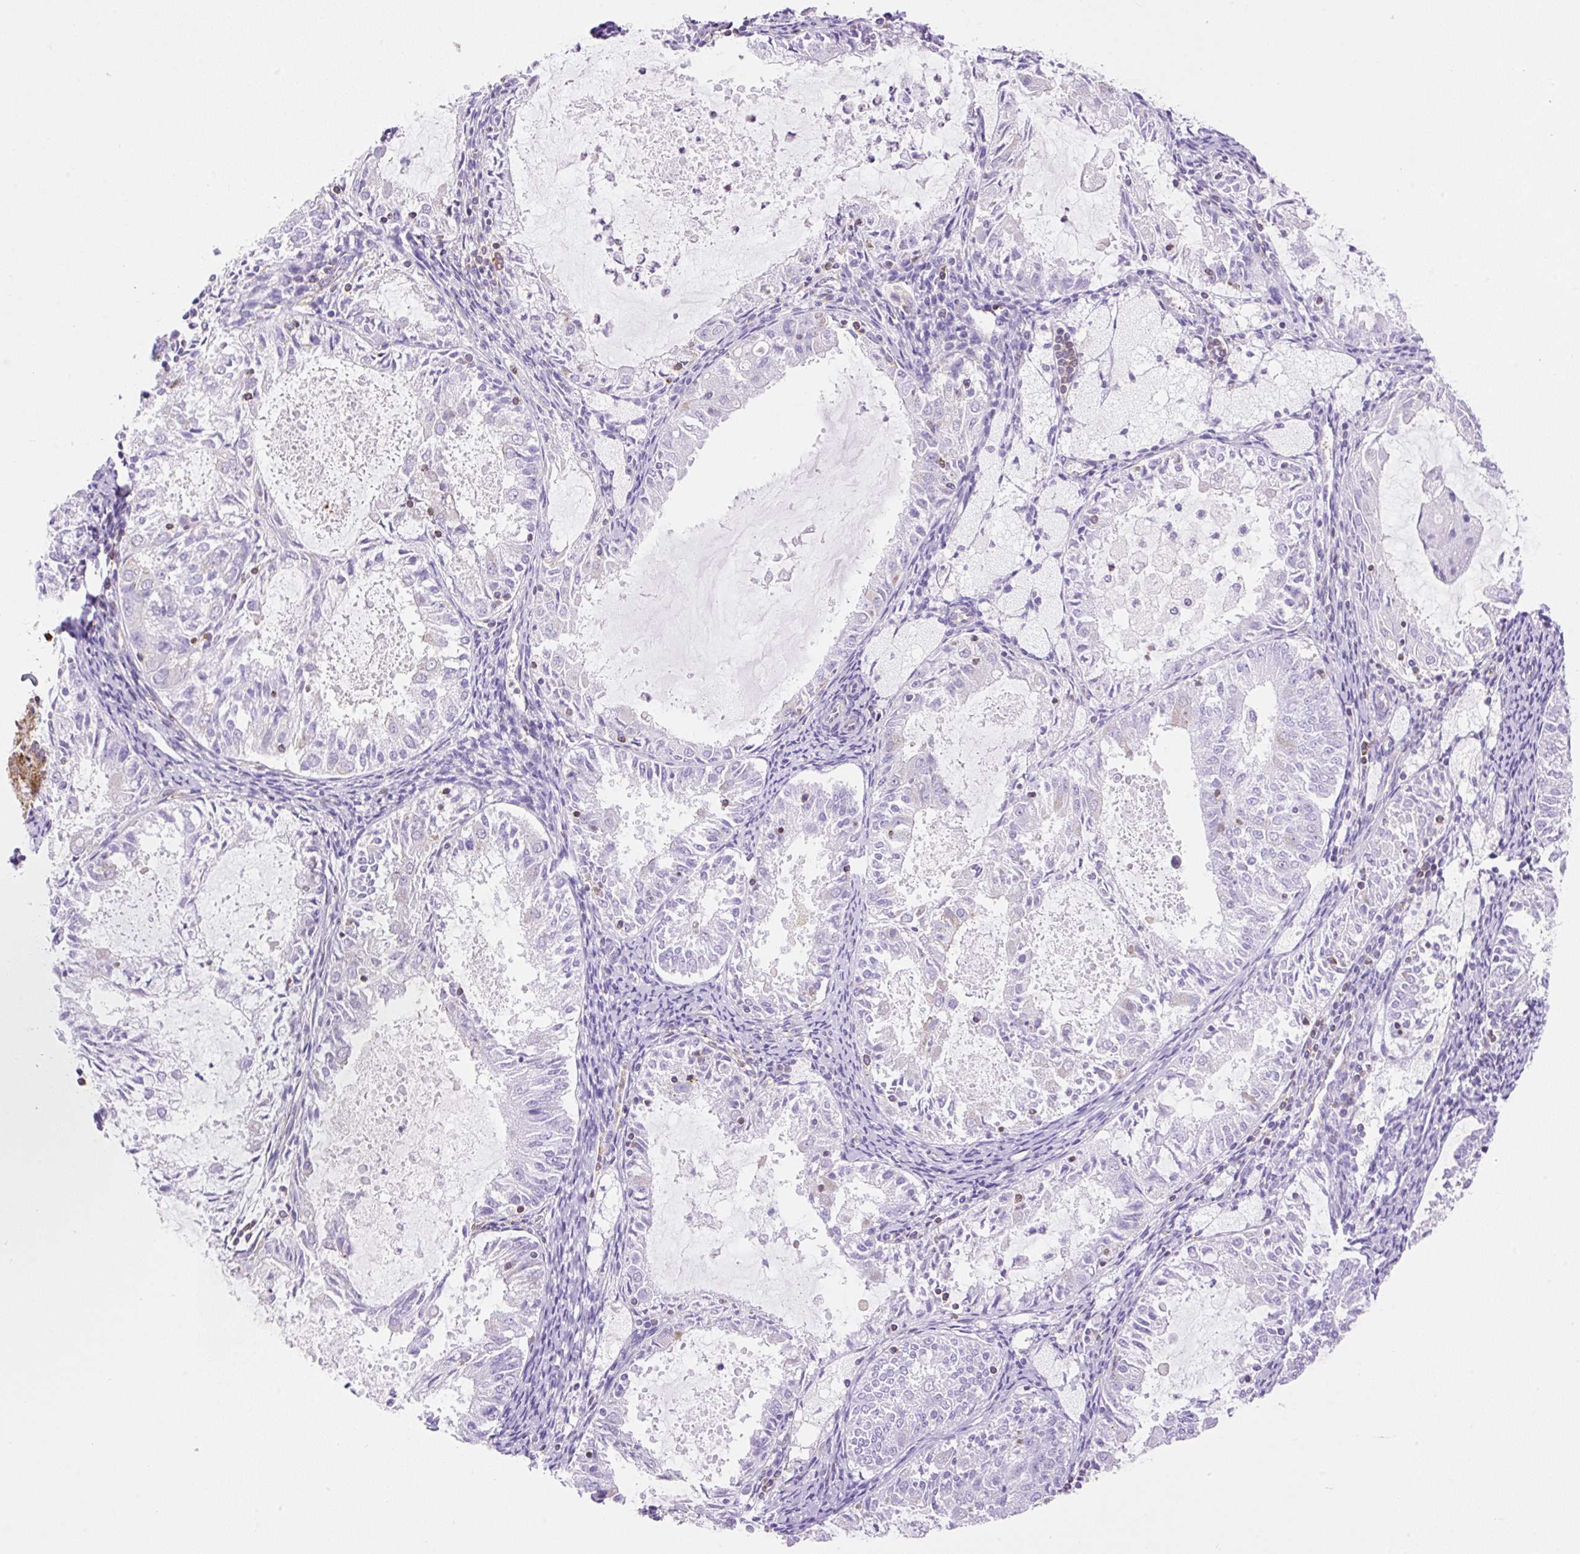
{"staining": {"intensity": "negative", "quantity": "none", "location": "none"}, "tissue": "endometrial cancer", "cell_type": "Tumor cells", "image_type": "cancer", "snomed": [{"axis": "morphology", "description": "Adenocarcinoma, NOS"}, {"axis": "topography", "description": "Endometrium"}], "caption": "Endometrial cancer stained for a protein using immunohistochemistry demonstrates no staining tumor cells.", "gene": "DNM2", "patient": {"sex": "female", "age": 57}}